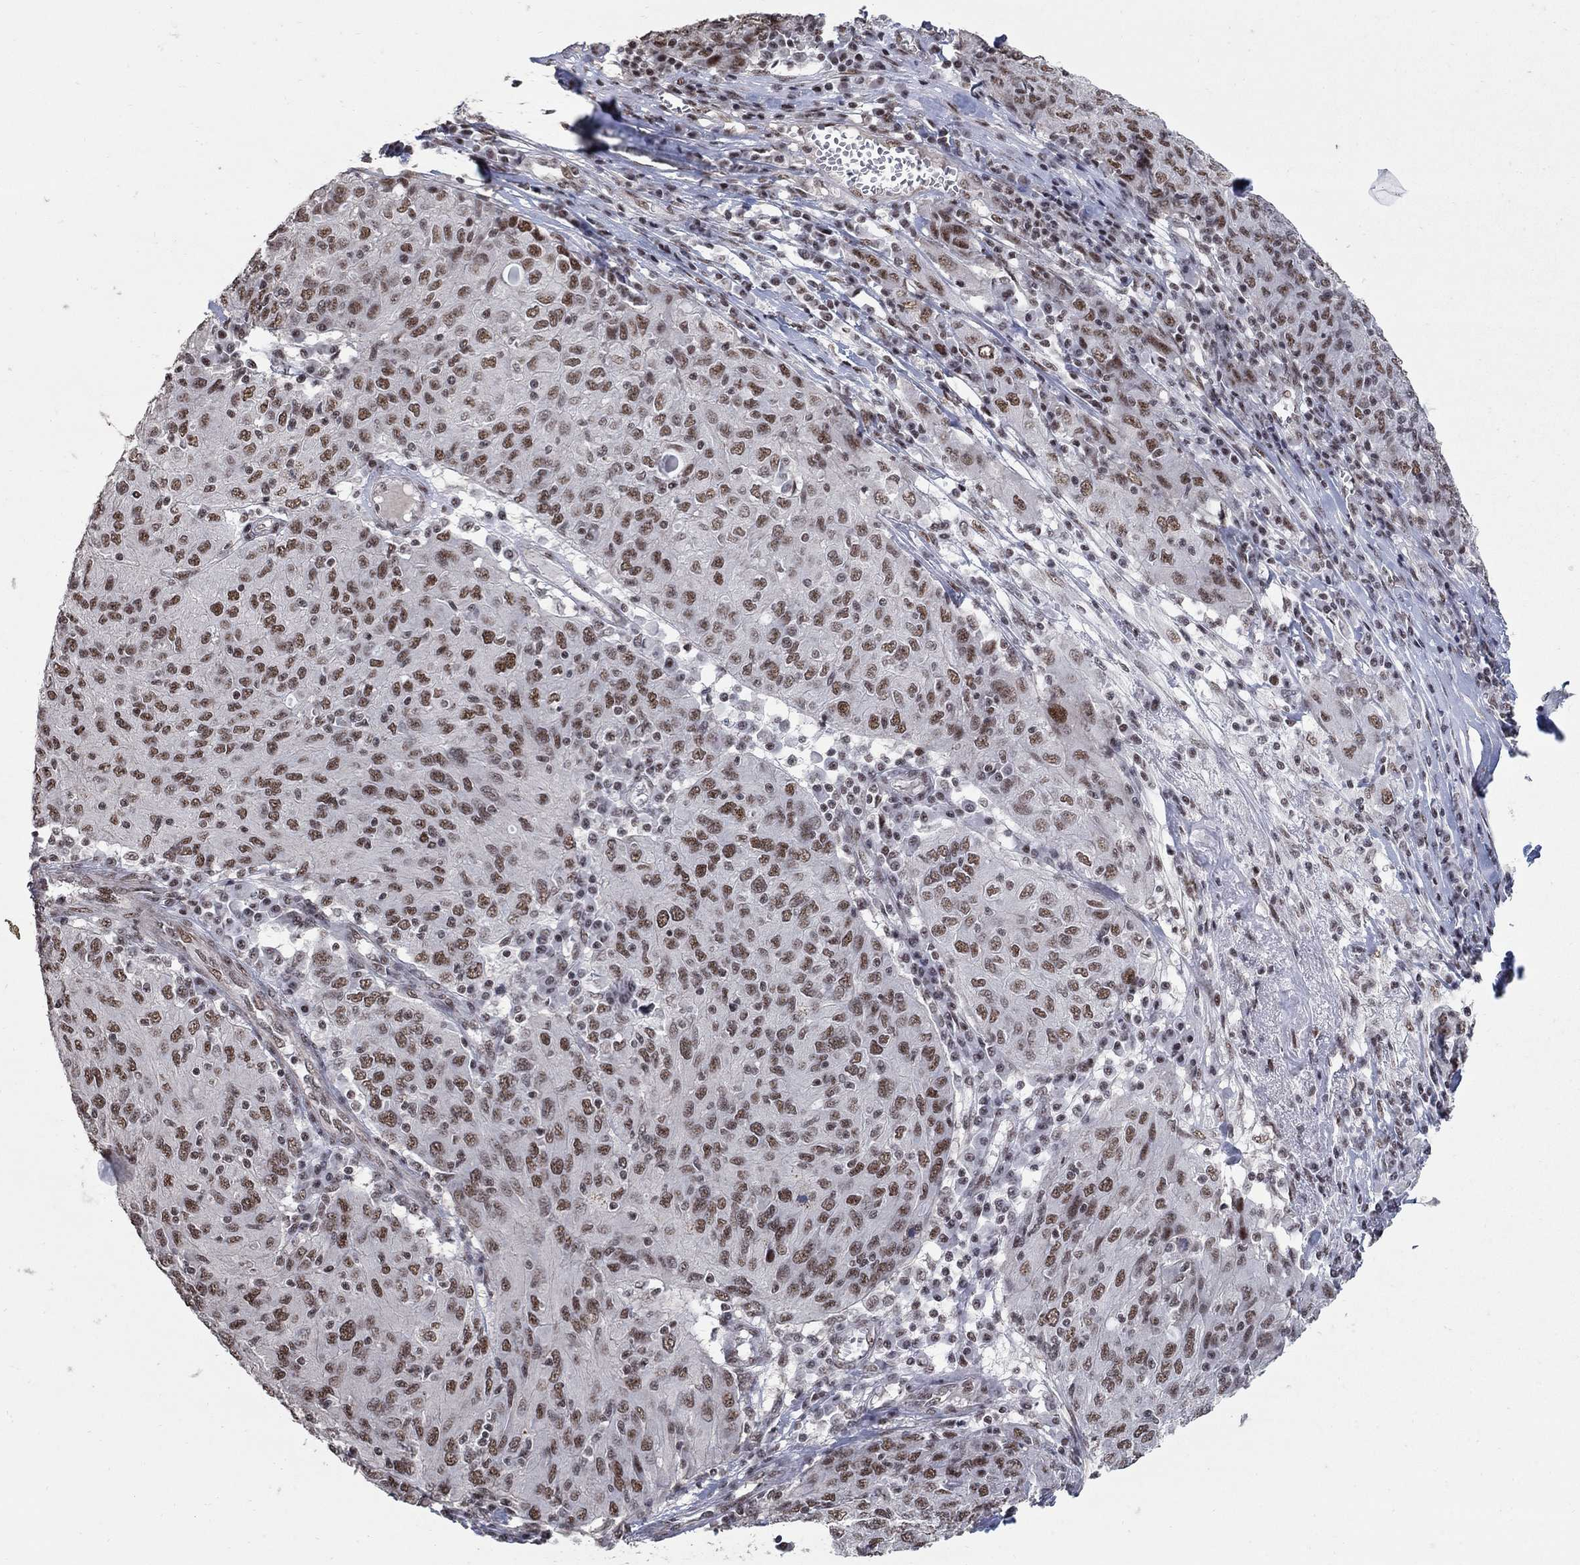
{"staining": {"intensity": "moderate", "quantity": ">75%", "location": "nuclear"}, "tissue": "ovarian cancer", "cell_type": "Tumor cells", "image_type": "cancer", "snomed": [{"axis": "morphology", "description": "Carcinoma, endometroid"}, {"axis": "topography", "description": "Ovary"}], "caption": "The image reveals immunohistochemical staining of ovarian cancer (endometroid carcinoma). There is moderate nuclear expression is identified in about >75% of tumor cells.", "gene": "PNISR", "patient": {"sex": "female", "age": 50}}